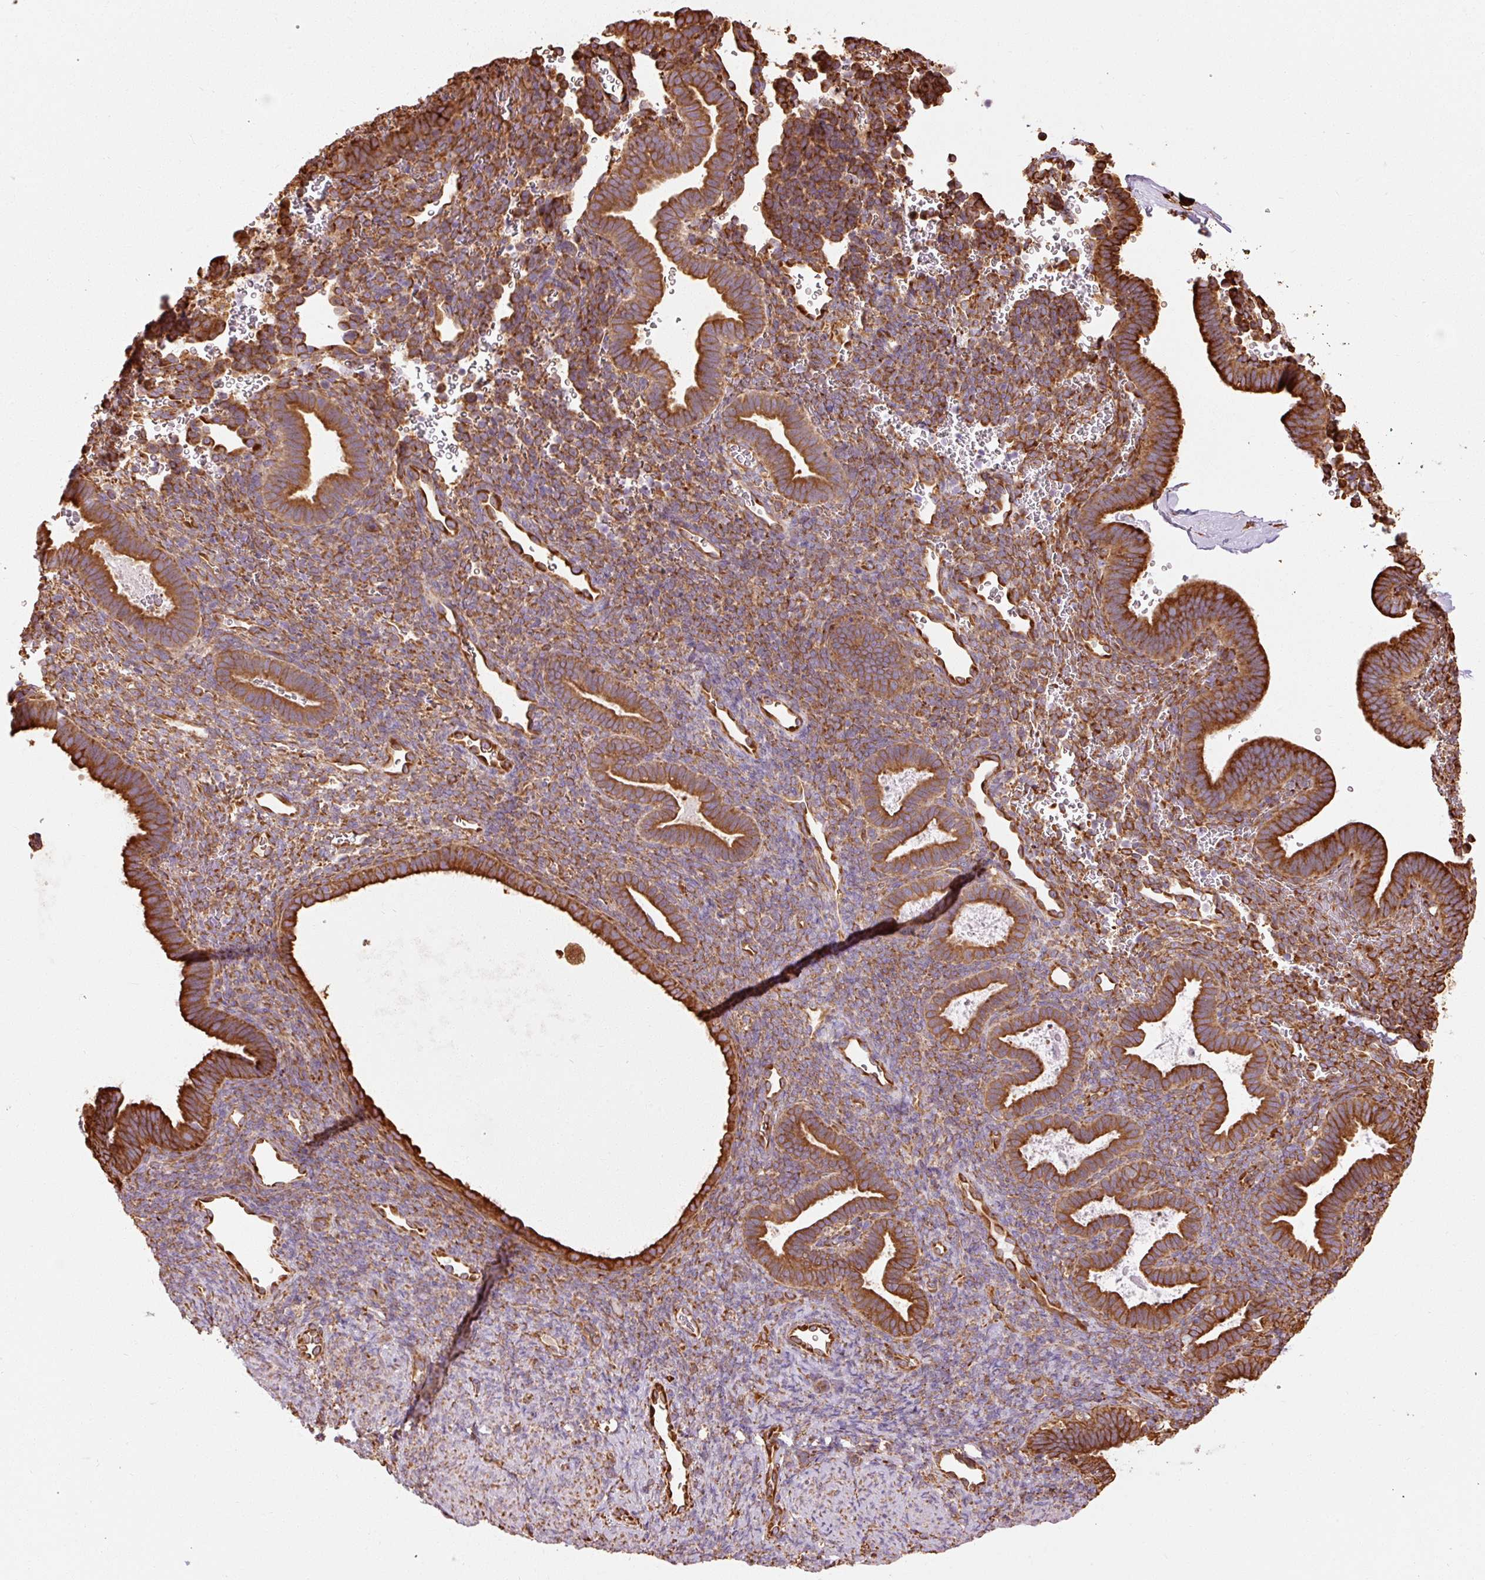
{"staining": {"intensity": "strong", "quantity": "25%-75%", "location": "cytoplasmic/membranous"}, "tissue": "endometrium", "cell_type": "Cells in endometrial stroma", "image_type": "normal", "snomed": [{"axis": "morphology", "description": "Normal tissue, NOS"}, {"axis": "topography", "description": "Endometrium"}], "caption": "Immunohistochemical staining of unremarkable human endometrium displays 25%-75% levels of strong cytoplasmic/membranous protein staining in approximately 25%-75% of cells in endometrial stroma. (DAB (3,3'-diaminobenzidine) IHC with brightfield microscopy, high magnification).", "gene": "ENSG00000256500", "patient": {"sex": "female", "age": 34}}